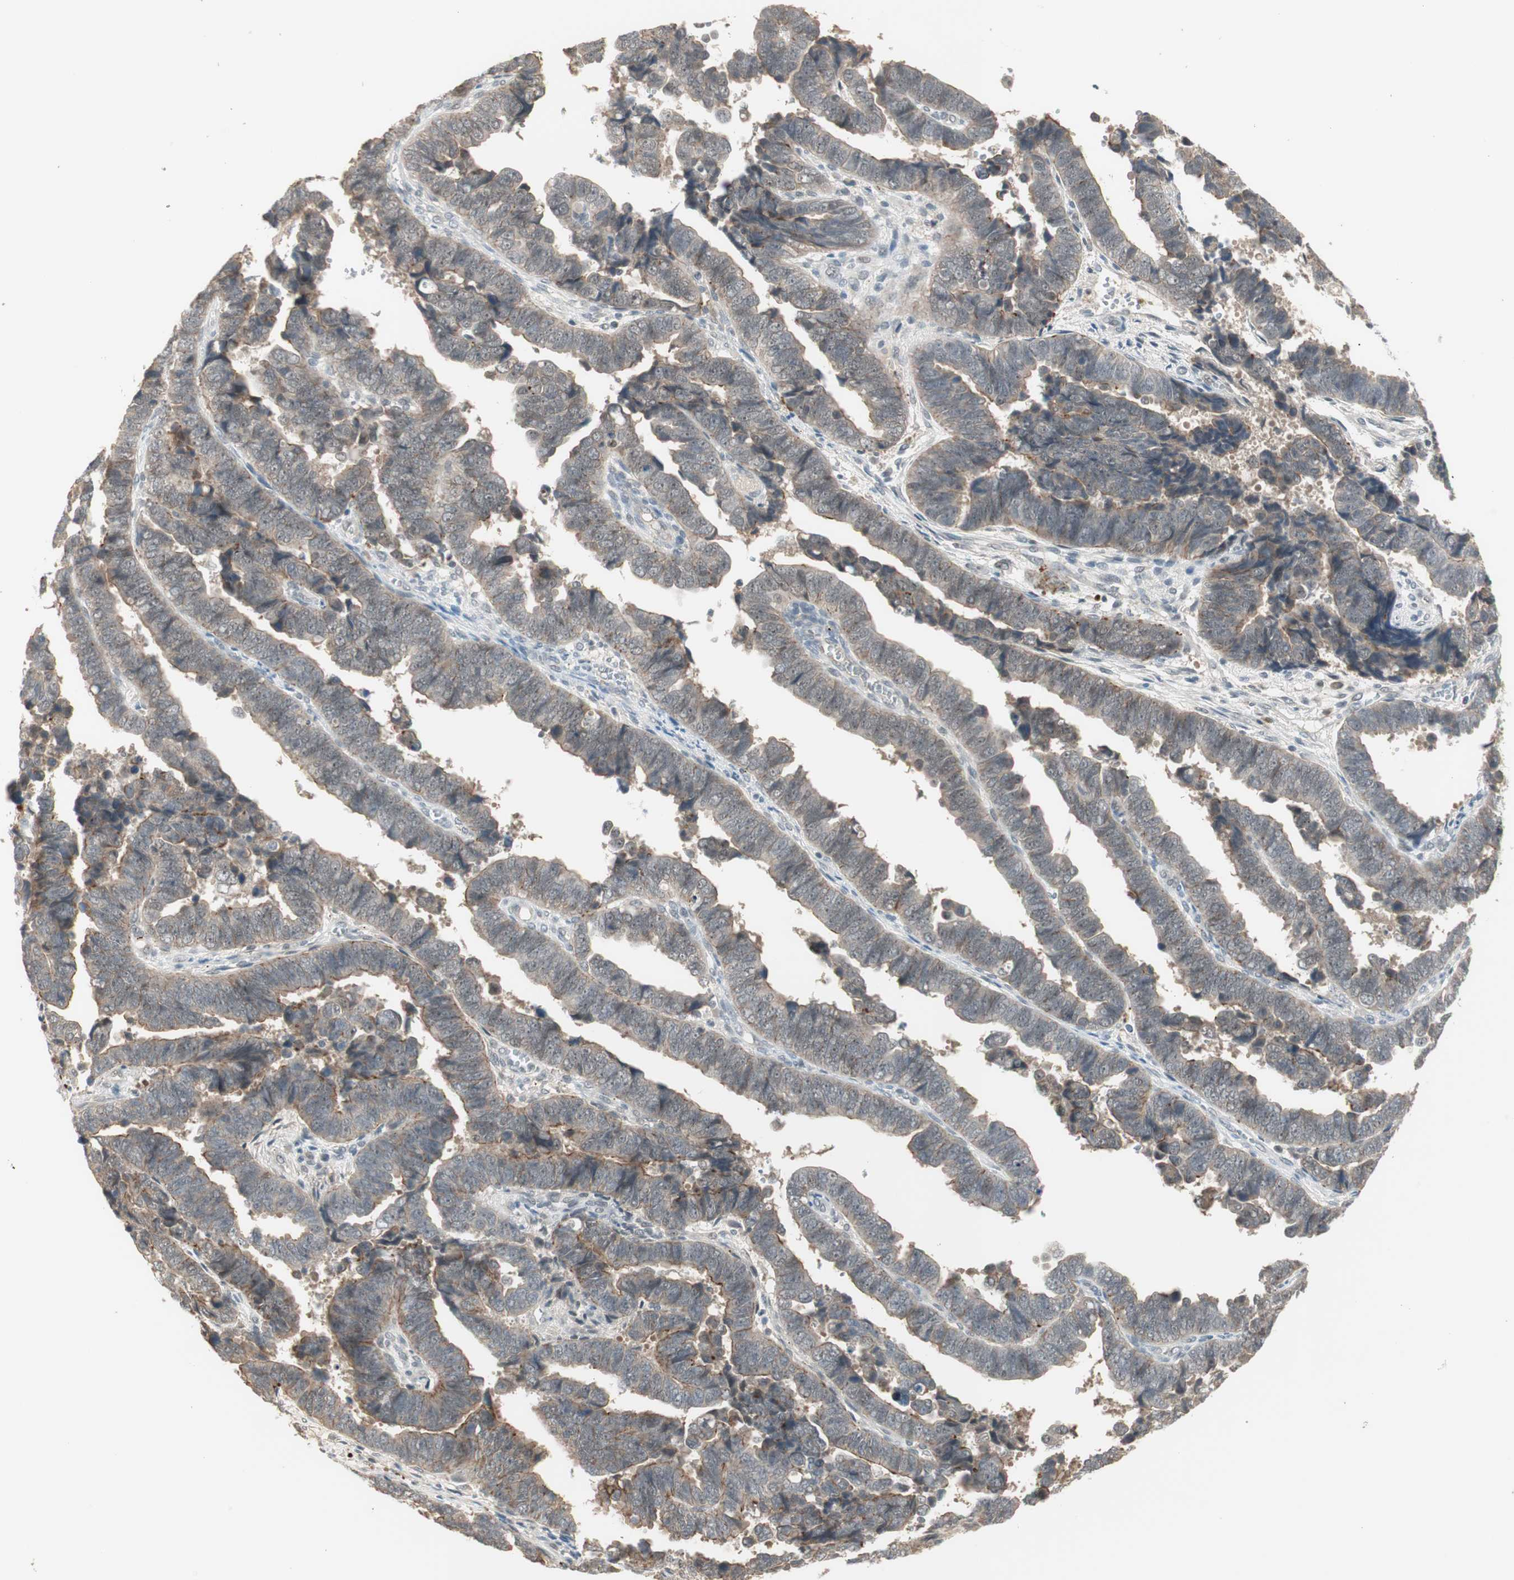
{"staining": {"intensity": "weak", "quantity": ">75%", "location": "cytoplasmic/membranous"}, "tissue": "endometrial cancer", "cell_type": "Tumor cells", "image_type": "cancer", "snomed": [{"axis": "morphology", "description": "Adenocarcinoma, NOS"}, {"axis": "topography", "description": "Endometrium"}], "caption": "The immunohistochemical stain highlights weak cytoplasmic/membranous staining in tumor cells of endometrial adenocarcinoma tissue. Immunohistochemistry (ihc) stains the protein of interest in brown and the nuclei are stained blue.", "gene": "RNGTT", "patient": {"sex": "female", "age": 75}}